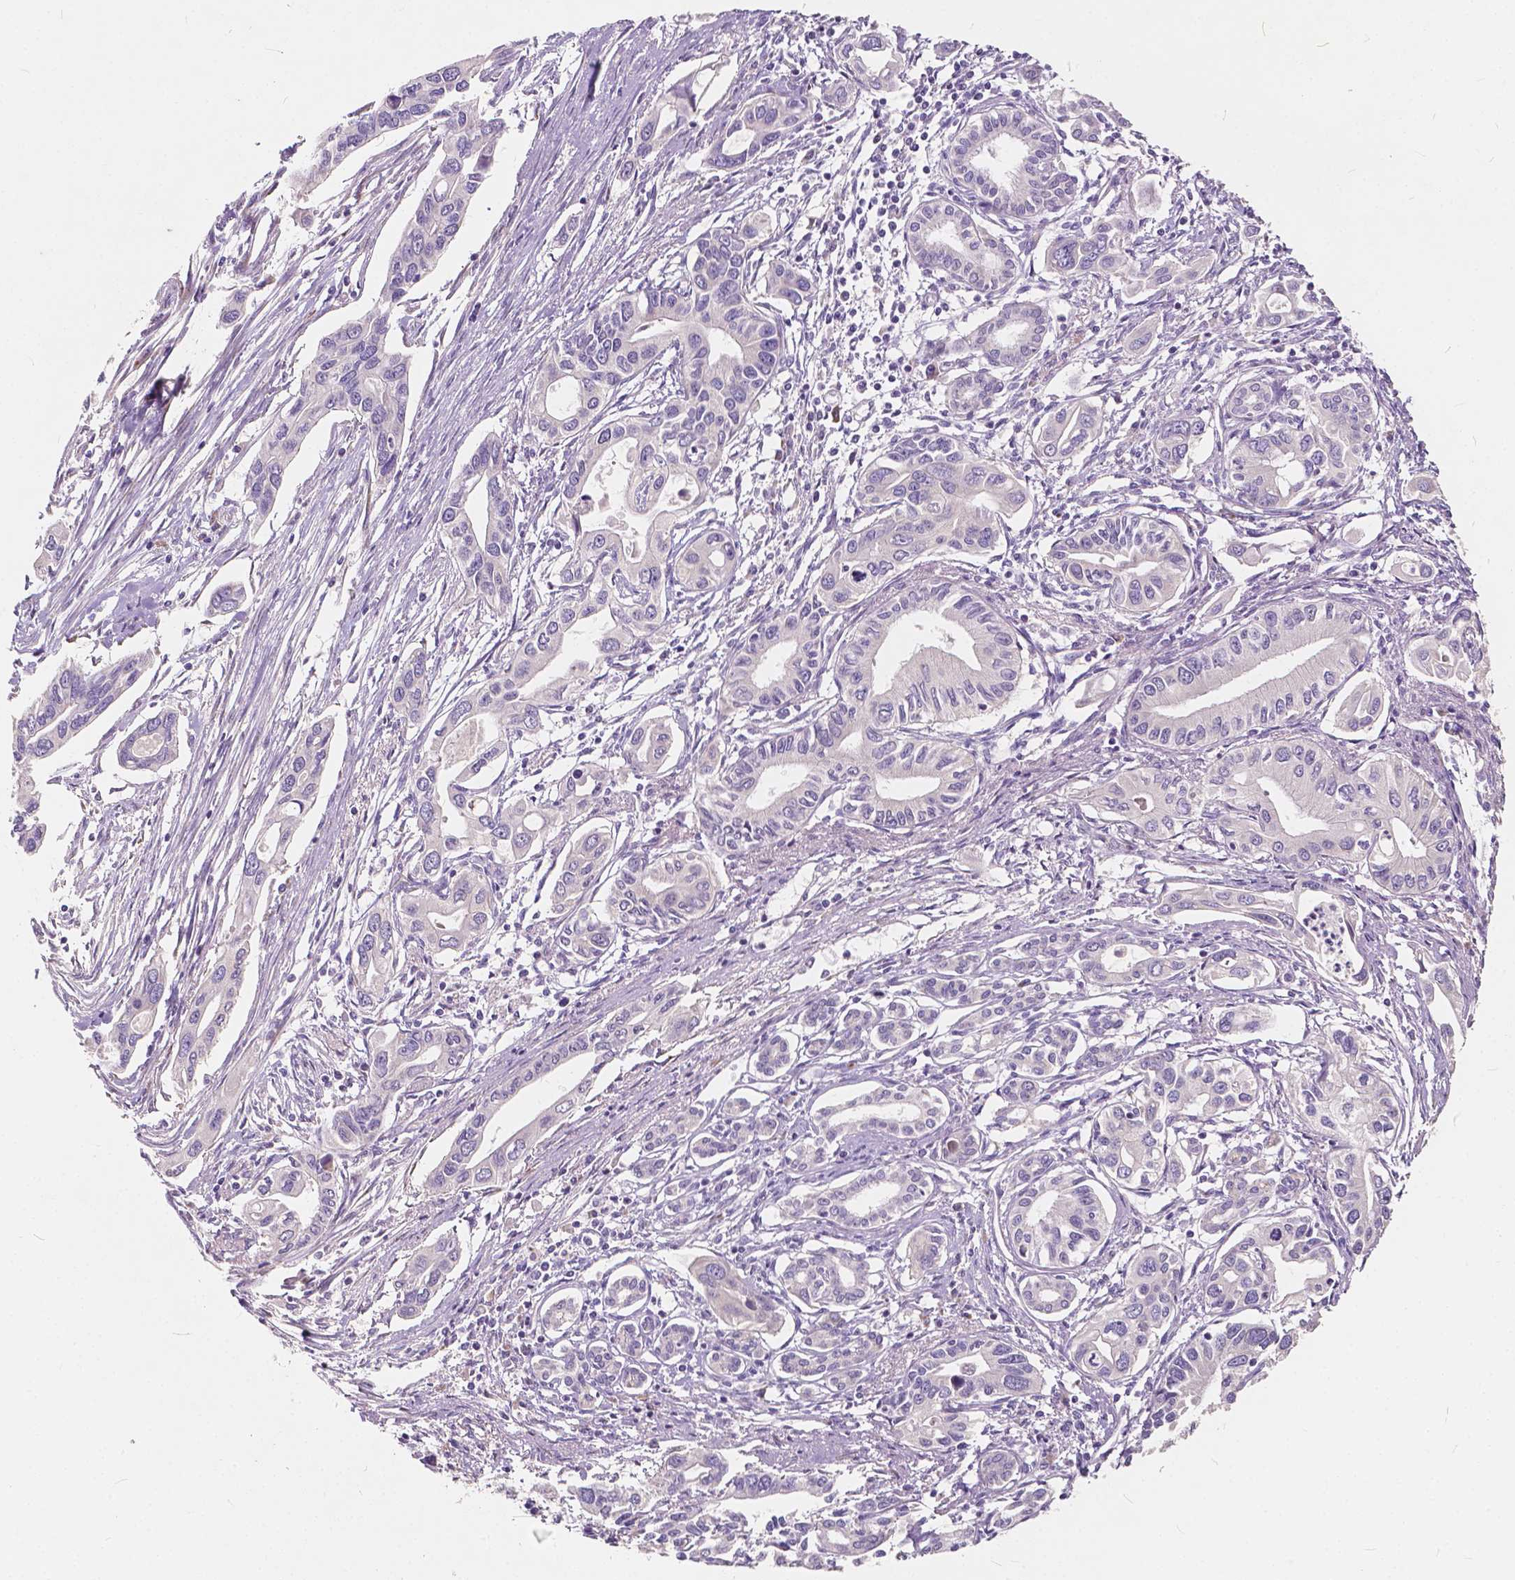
{"staining": {"intensity": "negative", "quantity": "none", "location": "none"}, "tissue": "pancreatic cancer", "cell_type": "Tumor cells", "image_type": "cancer", "snomed": [{"axis": "morphology", "description": "Adenocarcinoma, NOS"}, {"axis": "topography", "description": "Pancreas"}], "caption": "High magnification brightfield microscopy of adenocarcinoma (pancreatic) stained with DAB (3,3'-diaminobenzidine) (brown) and counterstained with hematoxylin (blue): tumor cells show no significant expression.", "gene": "SLC7A8", "patient": {"sex": "male", "age": 60}}